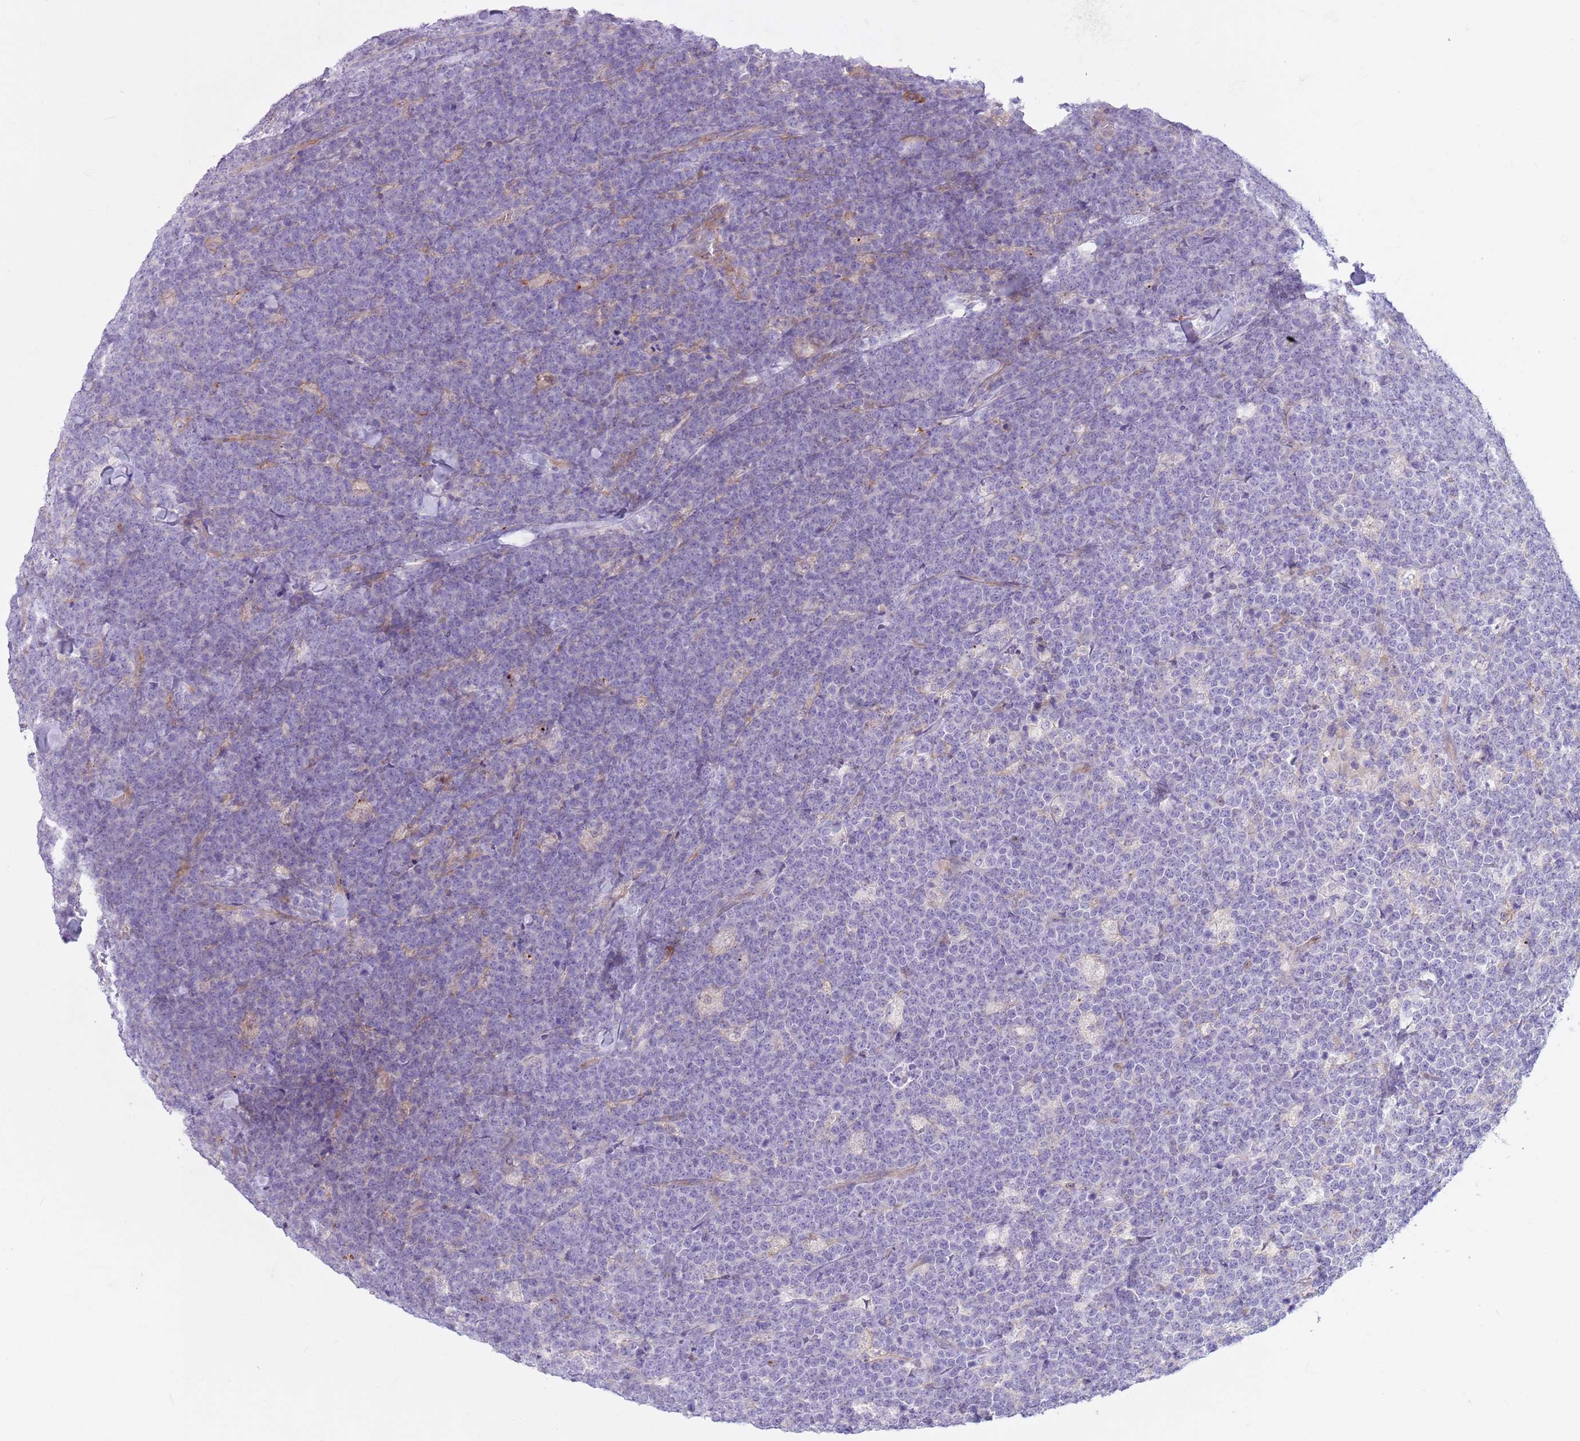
{"staining": {"intensity": "negative", "quantity": "none", "location": "none"}, "tissue": "lymphoma", "cell_type": "Tumor cells", "image_type": "cancer", "snomed": [{"axis": "morphology", "description": "Malignant lymphoma, non-Hodgkin's type, High grade"}, {"axis": "topography", "description": "Small intestine"}], "caption": "An IHC photomicrograph of lymphoma is shown. There is no staining in tumor cells of lymphoma.", "gene": "SNX6", "patient": {"sex": "male", "age": 8}}